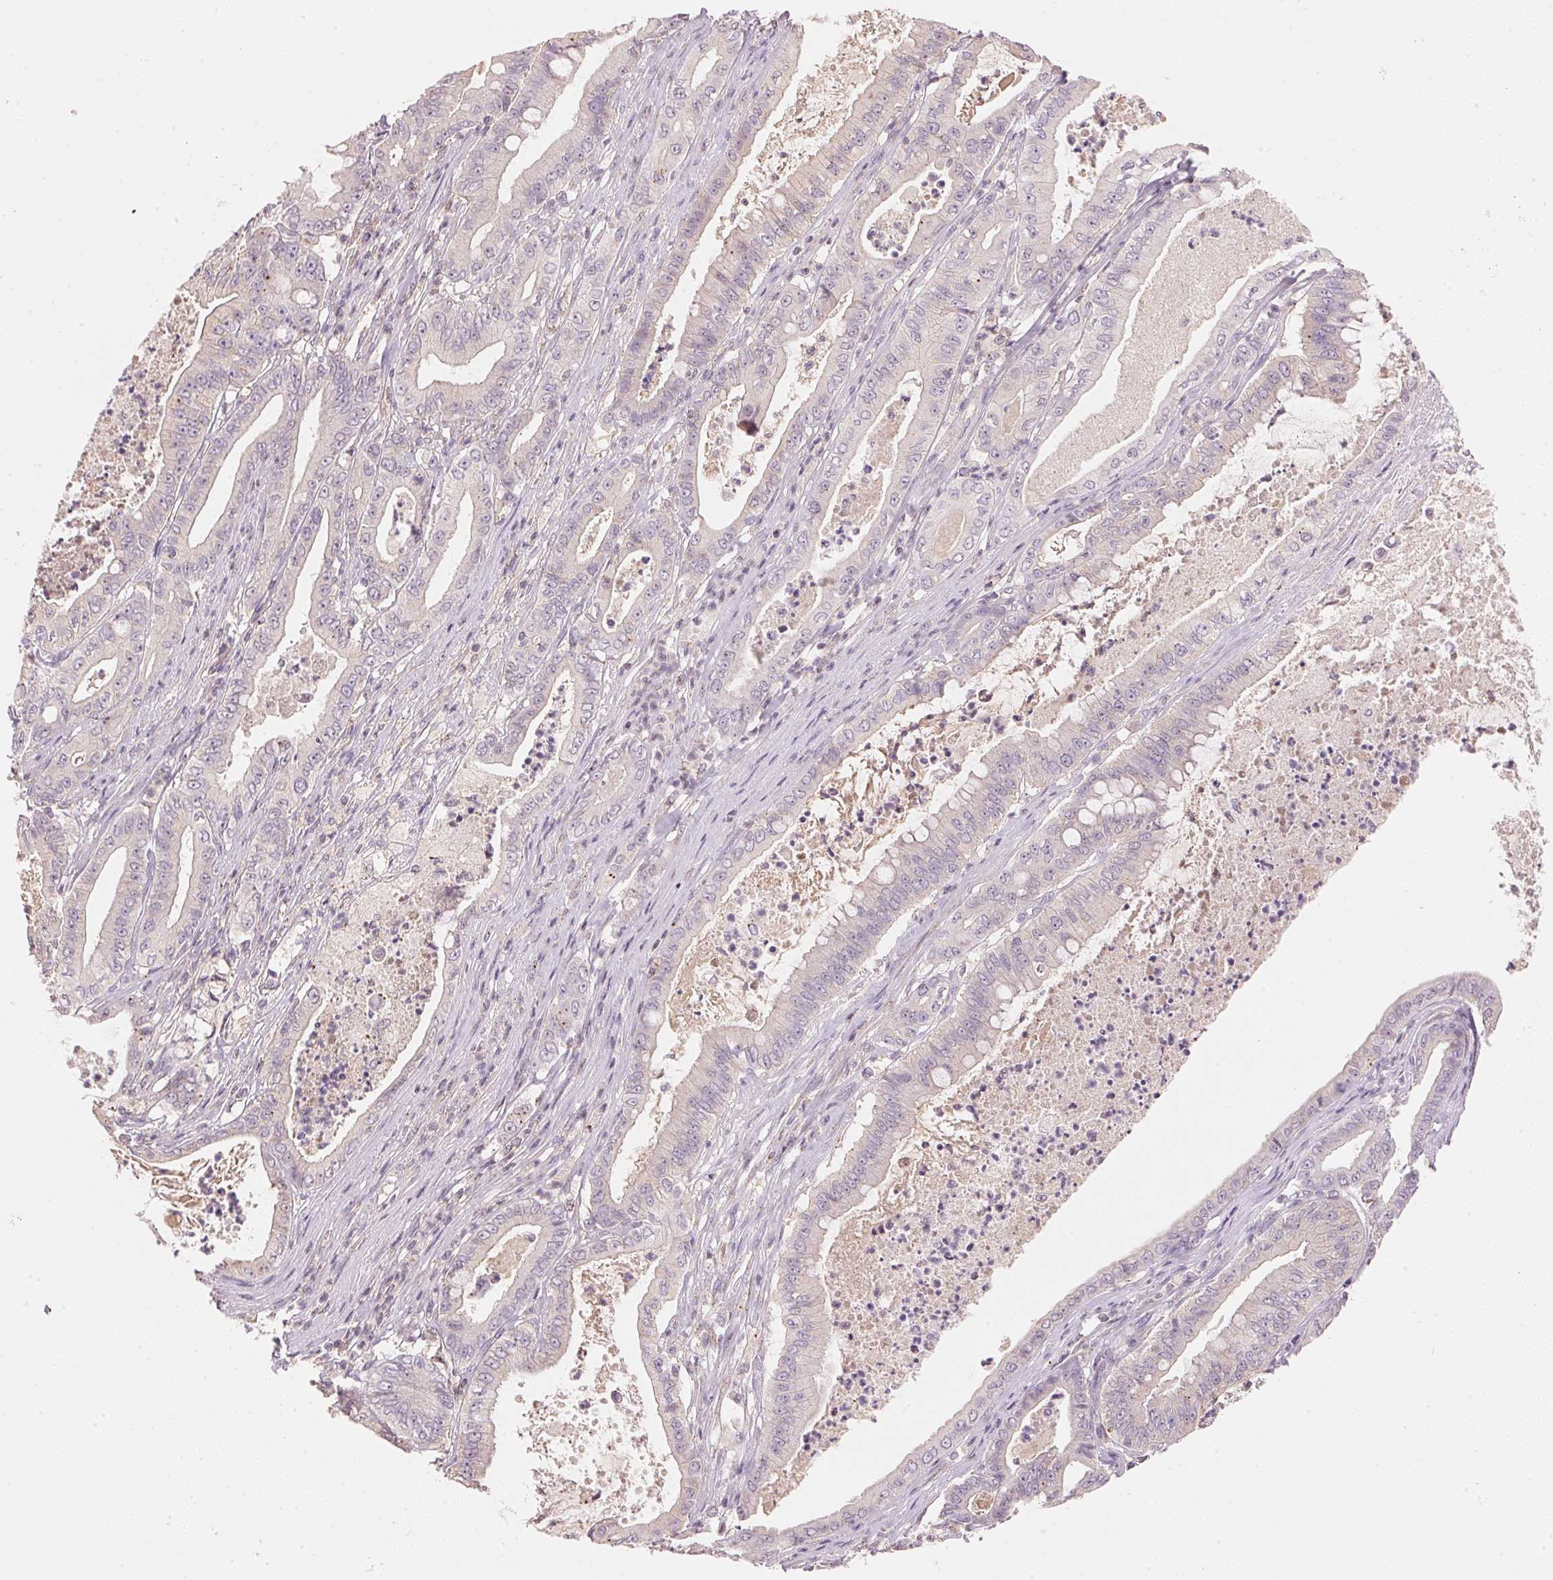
{"staining": {"intensity": "weak", "quantity": "<25%", "location": "cytoplasmic/membranous"}, "tissue": "pancreatic cancer", "cell_type": "Tumor cells", "image_type": "cancer", "snomed": [{"axis": "morphology", "description": "Adenocarcinoma, NOS"}, {"axis": "topography", "description": "Pancreas"}], "caption": "A high-resolution micrograph shows IHC staining of pancreatic cancer (adenocarcinoma), which exhibits no significant expression in tumor cells. (DAB immunohistochemistry with hematoxylin counter stain).", "gene": "HOXB13", "patient": {"sex": "male", "age": 71}}